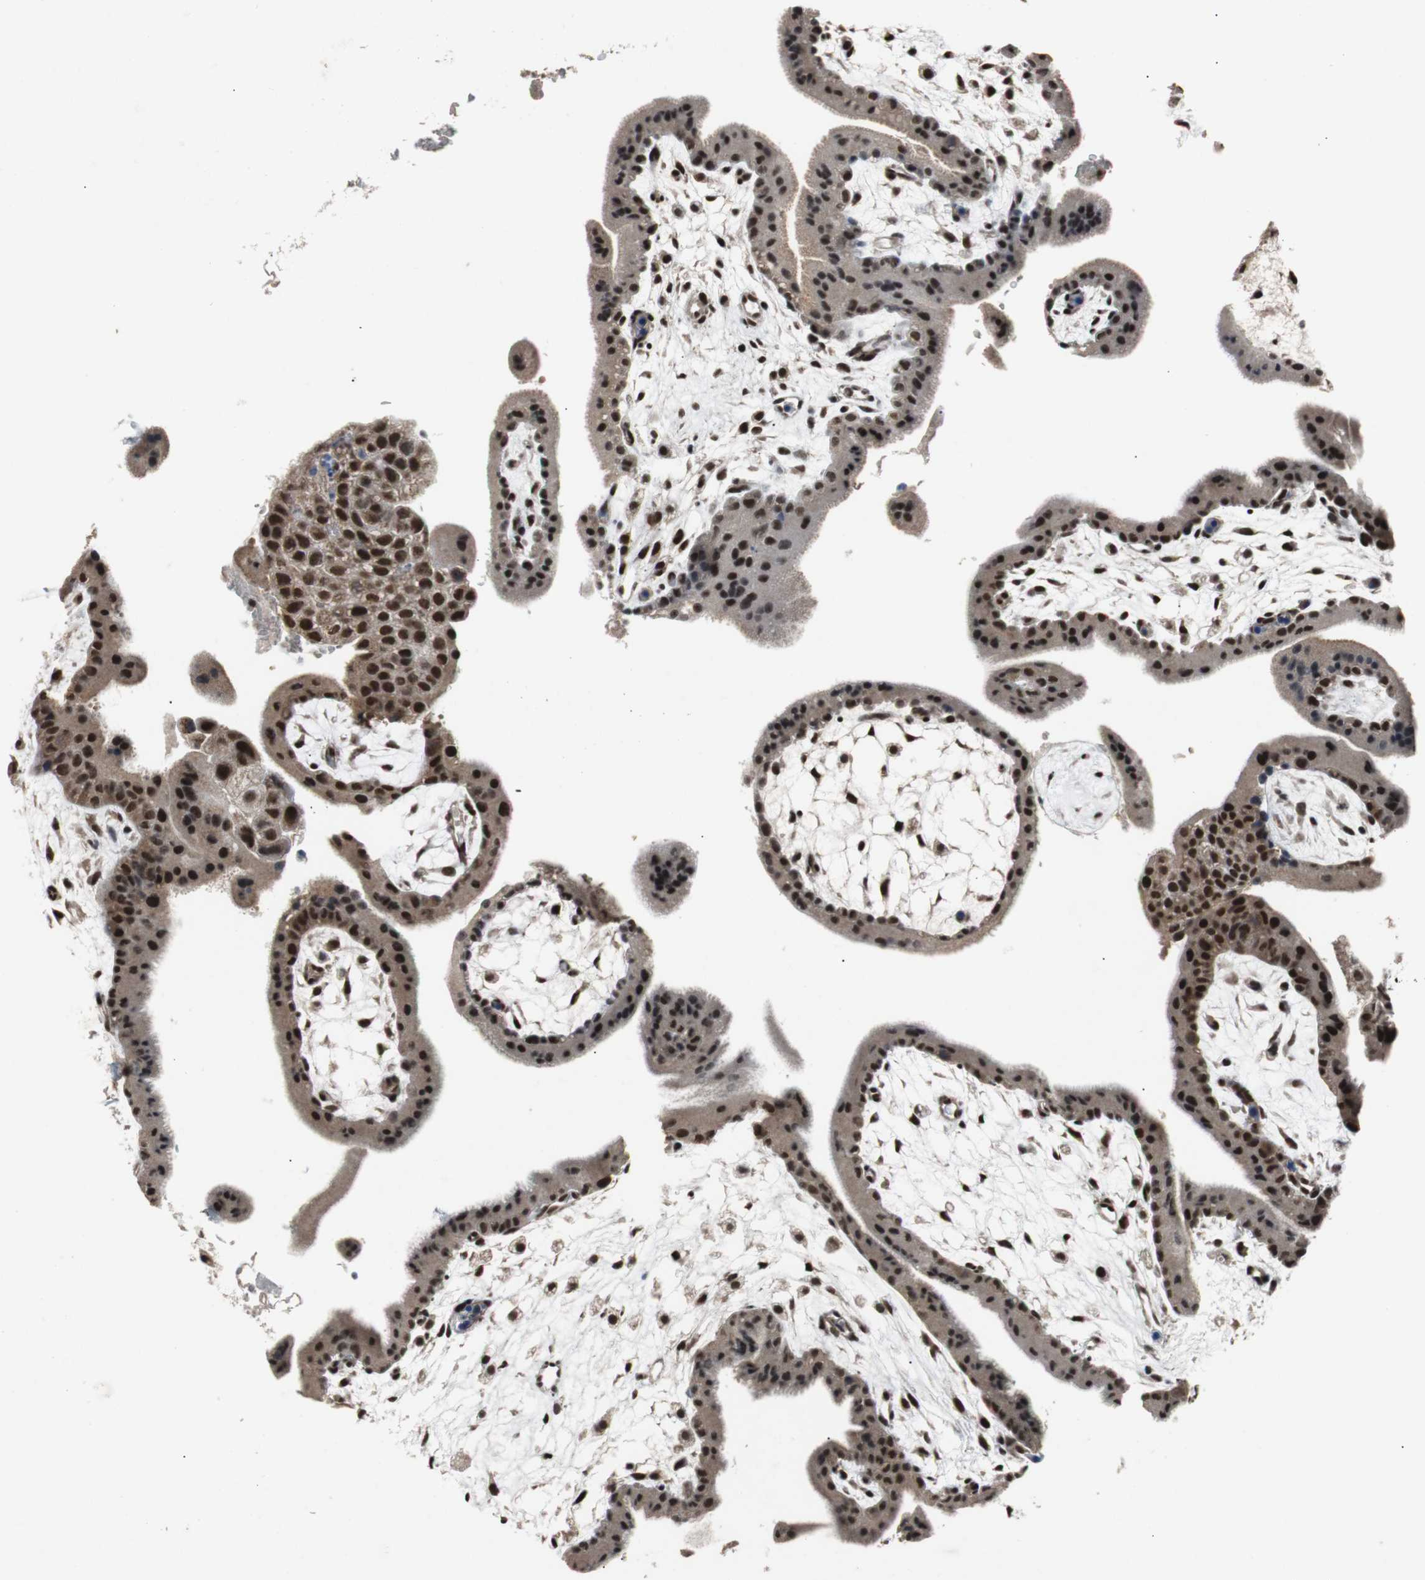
{"staining": {"intensity": "weak", "quantity": "25%-75%", "location": "cytoplasmic/membranous,nuclear"}, "tissue": "placenta", "cell_type": "Decidual cells", "image_type": "normal", "snomed": [{"axis": "morphology", "description": "Normal tissue, NOS"}, {"axis": "topography", "description": "Placenta"}], "caption": "An immunohistochemistry (IHC) micrograph of benign tissue is shown. Protein staining in brown shows weak cytoplasmic/membranous,nuclear positivity in placenta within decidual cells.", "gene": "USP28", "patient": {"sex": "female", "age": 35}}